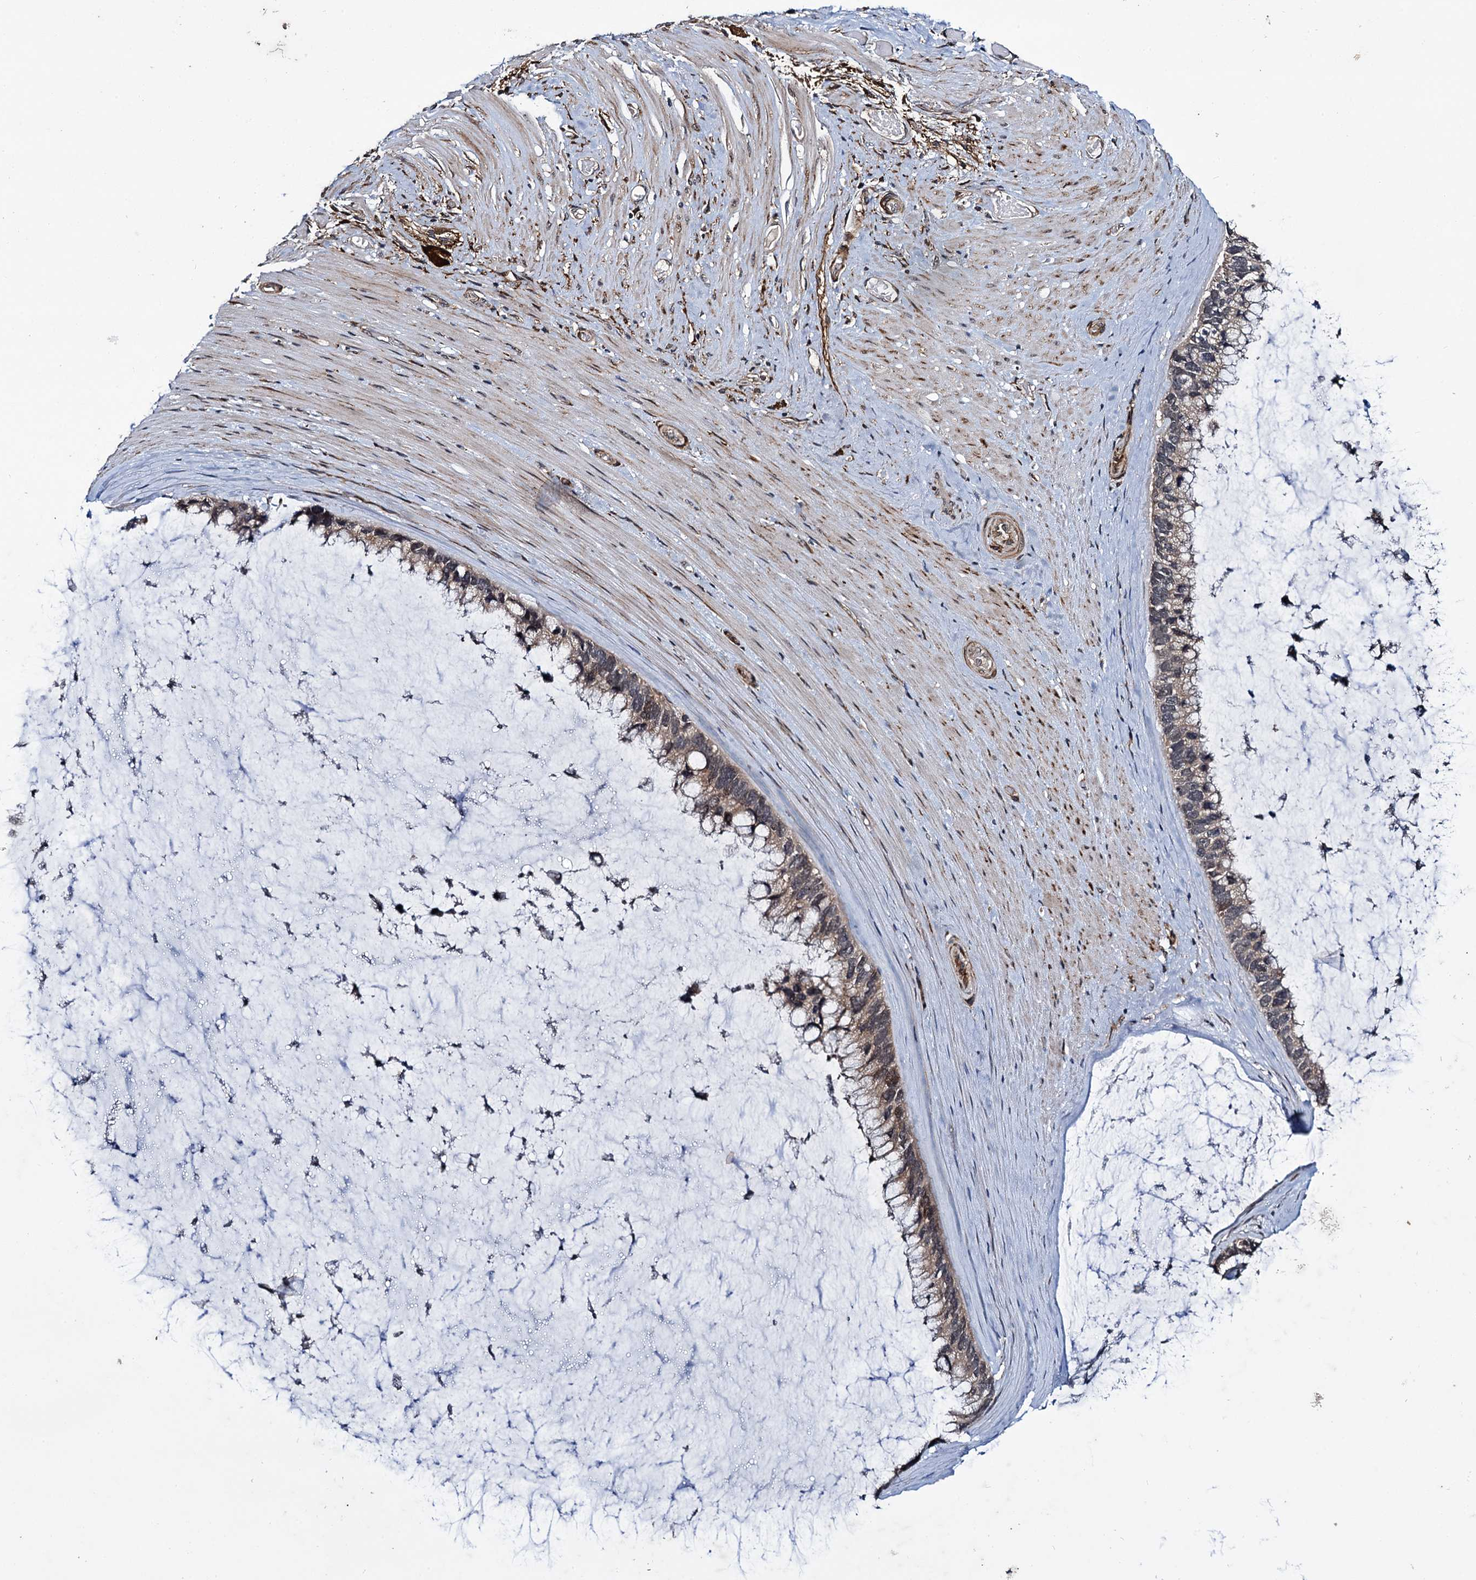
{"staining": {"intensity": "weak", "quantity": ">75%", "location": "cytoplasmic/membranous"}, "tissue": "ovarian cancer", "cell_type": "Tumor cells", "image_type": "cancer", "snomed": [{"axis": "morphology", "description": "Cystadenocarcinoma, mucinous, NOS"}, {"axis": "topography", "description": "Ovary"}], "caption": "Protein expression analysis of human mucinous cystadenocarcinoma (ovarian) reveals weak cytoplasmic/membranous expression in about >75% of tumor cells. Nuclei are stained in blue.", "gene": "ARHGAP42", "patient": {"sex": "female", "age": 39}}